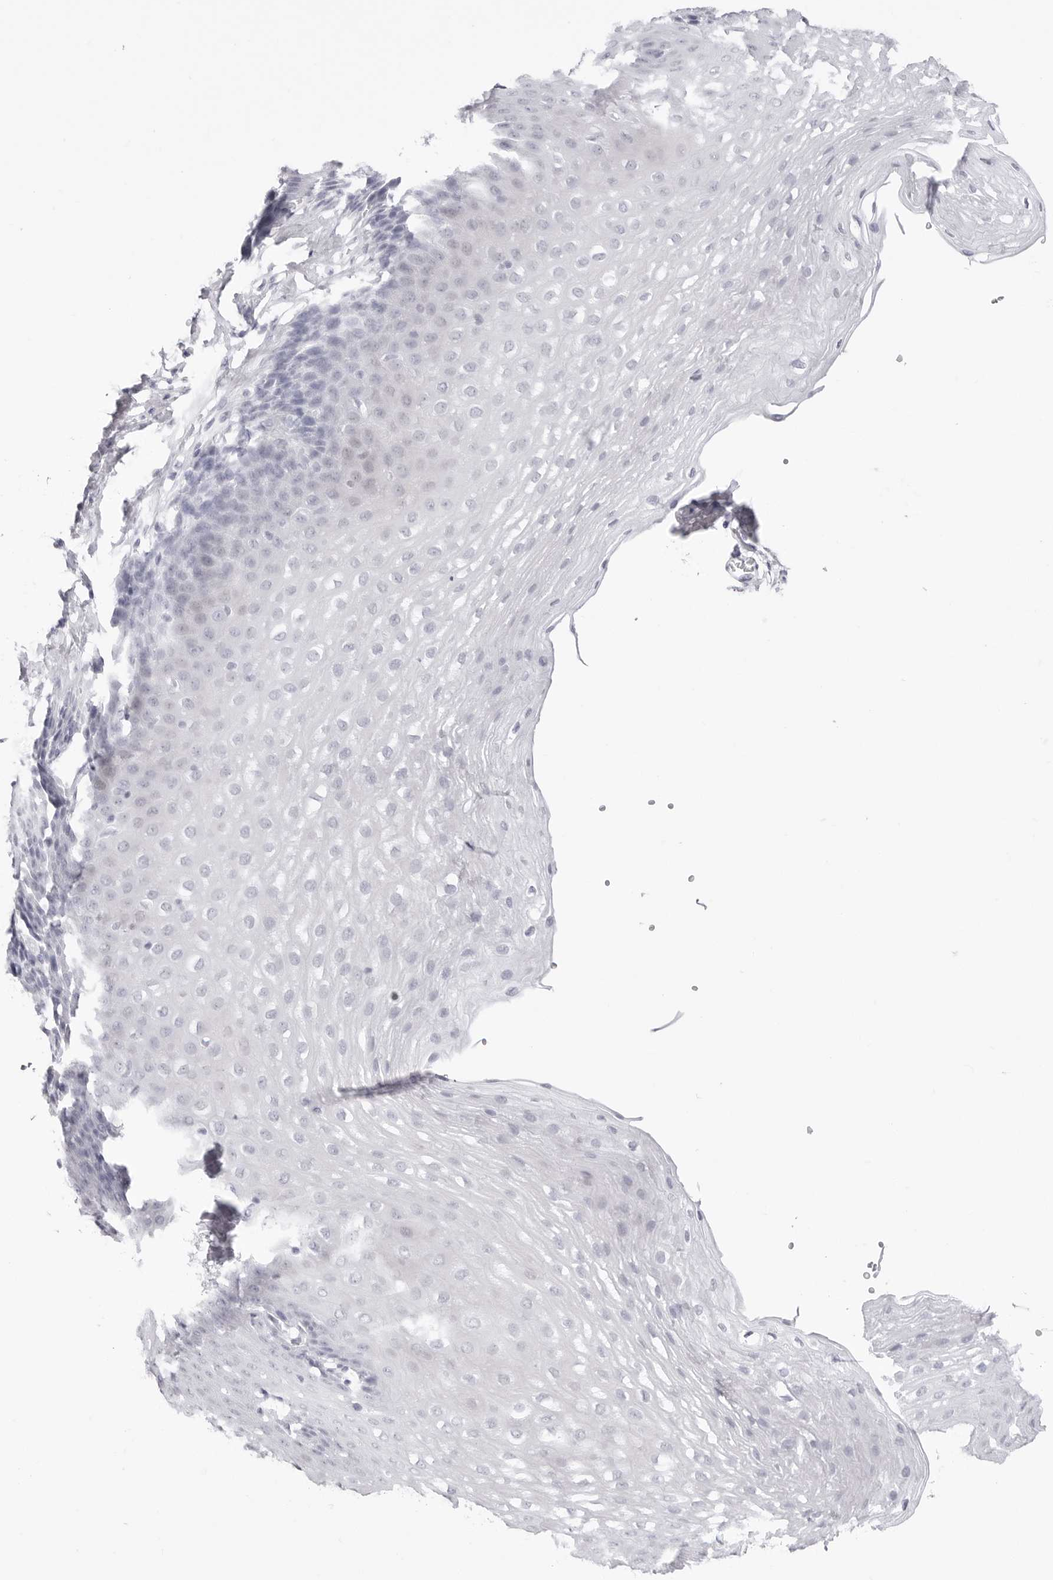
{"staining": {"intensity": "negative", "quantity": "none", "location": "none"}, "tissue": "esophagus", "cell_type": "Squamous epithelial cells", "image_type": "normal", "snomed": [{"axis": "morphology", "description": "Normal tissue, NOS"}, {"axis": "topography", "description": "Esophagus"}], "caption": "Immunohistochemistry of unremarkable human esophagus reveals no staining in squamous epithelial cells. The staining was performed using DAB (3,3'-diaminobenzidine) to visualize the protein expression in brown, while the nuclei were stained in blue with hematoxylin (Magnification: 20x).", "gene": "TSSK1B", "patient": {"sex": "female", "age": 66}}